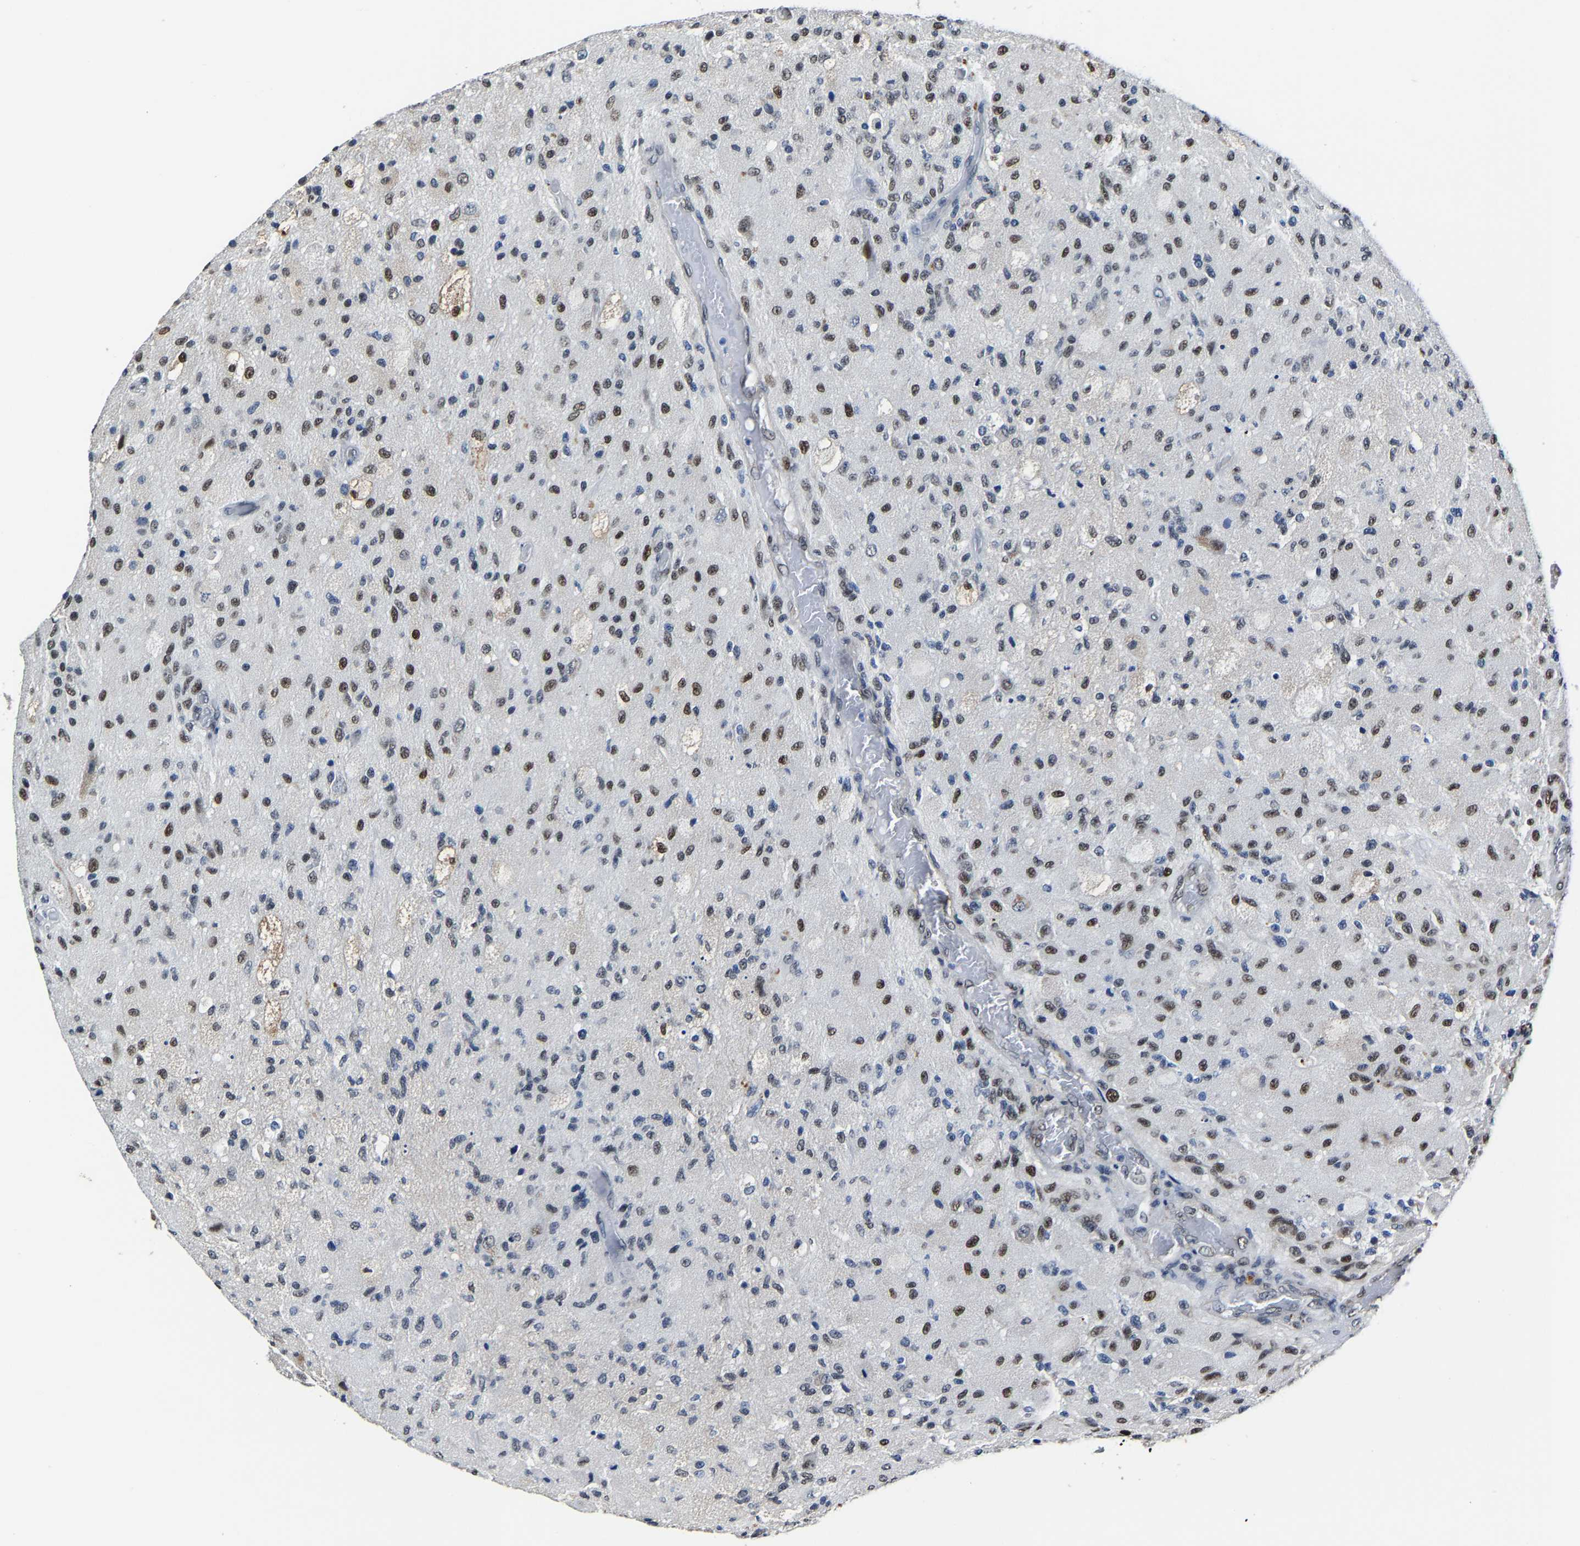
{"staining": {"intensity": "moderate", "quantity": "25%-75%", "location": "nuclear"}, "tissue": "glioma", "cell_type": "Tumor cells", "image_type": "cancer", "snomed": [{"axis": "morphology", "description": "Normal tissue, NOS"}, {"axis": "morphology", "description": "Glioma, malignant, High grade"}, {"axis": "topography", "description": "Cerebral cortex"}], "caption": "Immunohistochemical staining of malignant glioma (high-grade) demonstrates moderate nuclear protein expression in about 25%-75% of tumor cells.", "gene": "METTL1", "patient": {"sex": "male", "age": 77}}